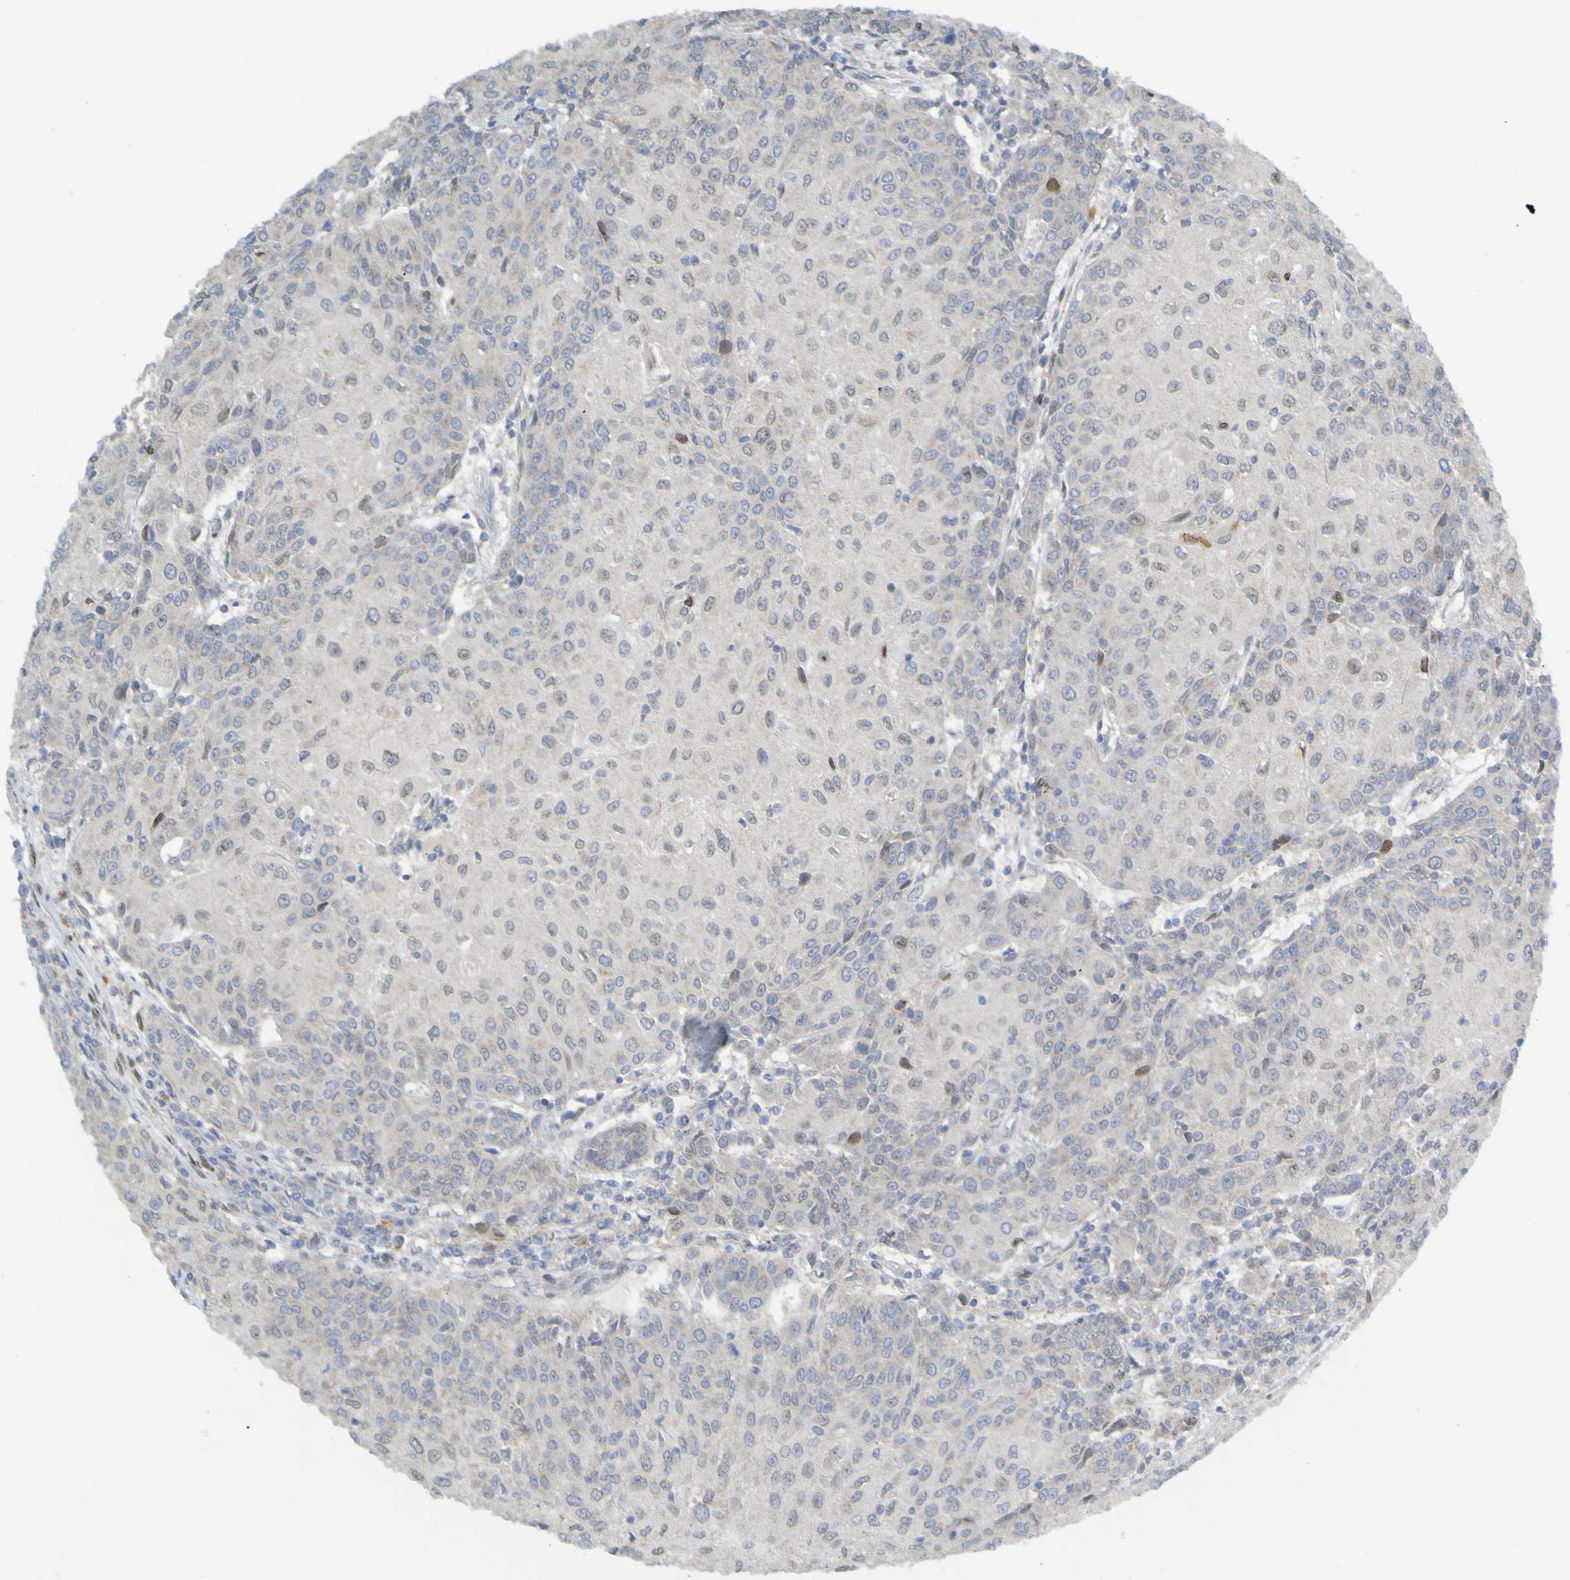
{"staining": {"intensity": "weak", "quantity": "<25%", "location": "cytoplasmic/membranous"}, "tissue": "urothelial cancer", "cell_type": "Tumor cells", "image_type": "cancer", "snomed": [{"axis": "morphology", "description": "Urothelial carcinoma, High grade"}, {"axis": "topography", "description": "Urinary bladder"}], "caption": "Immunohistochemistry (IHC) image of human urothelial cancer stained for a protein (brown), which shows no staining in tumor cells. (Stains: DAB IHC with hematoxylin counter stain, Microscopy: brightfield microscopy at high magnification).", "gene": "MAG", "patient": {"sex": "female", "age": 85}}